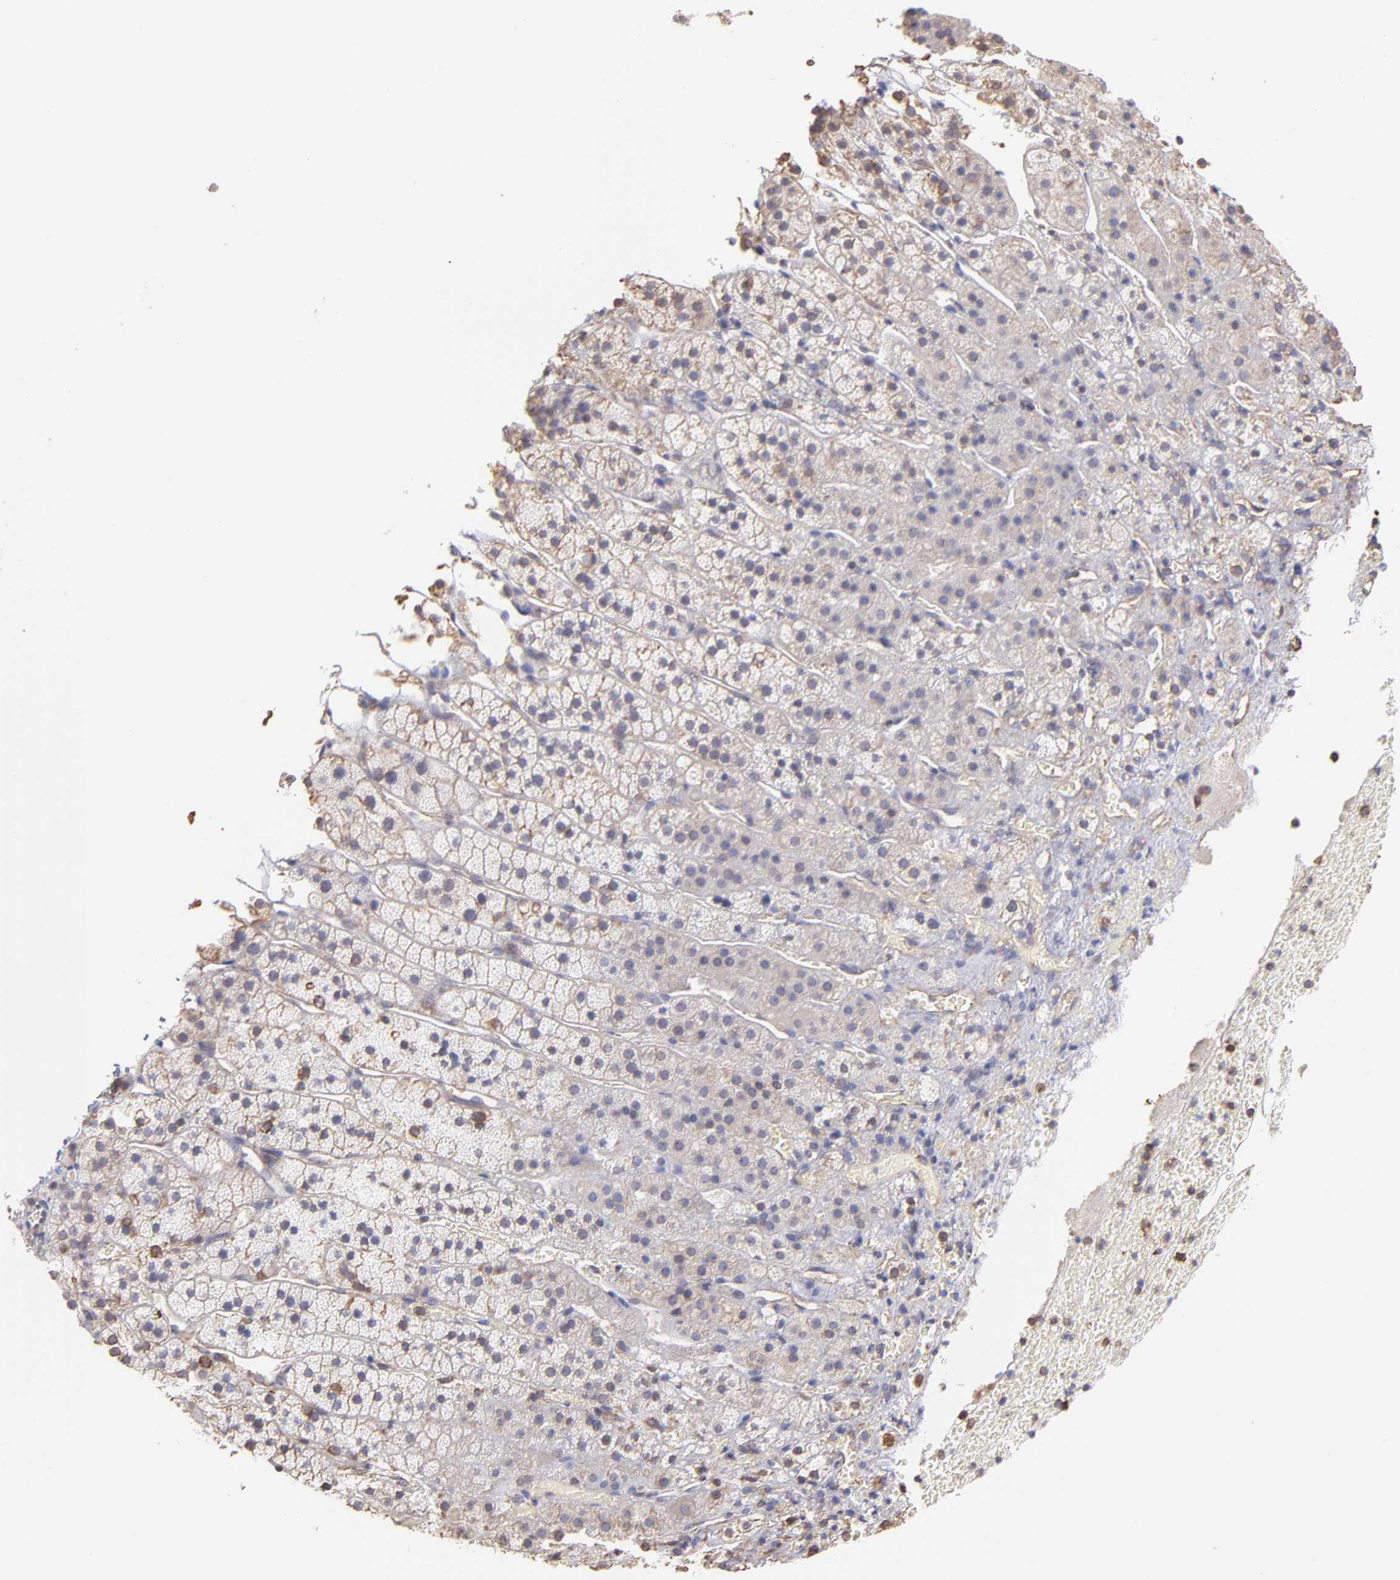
{"staining": {"intensity": "weak", "quantity": "25%-75%", "location": "cytoplasmic/membranous"}, "tissue": "adrenal gland", "cell_type": "Glandular cells", "image_type": "normal", "snomed": [{"axis": "morphology", "description": "Normal tissue, NOS"}, {"axis": "topography", "description": "Adrenal gland"}], "caption": "Glandular cells exhibit weak cytoplasmic/membranous expression in approximately 25%-75% of cells in unremarkable adrenal gland.", "gene": "PLEC", "patient": {"sex": "female", "age": 44}}